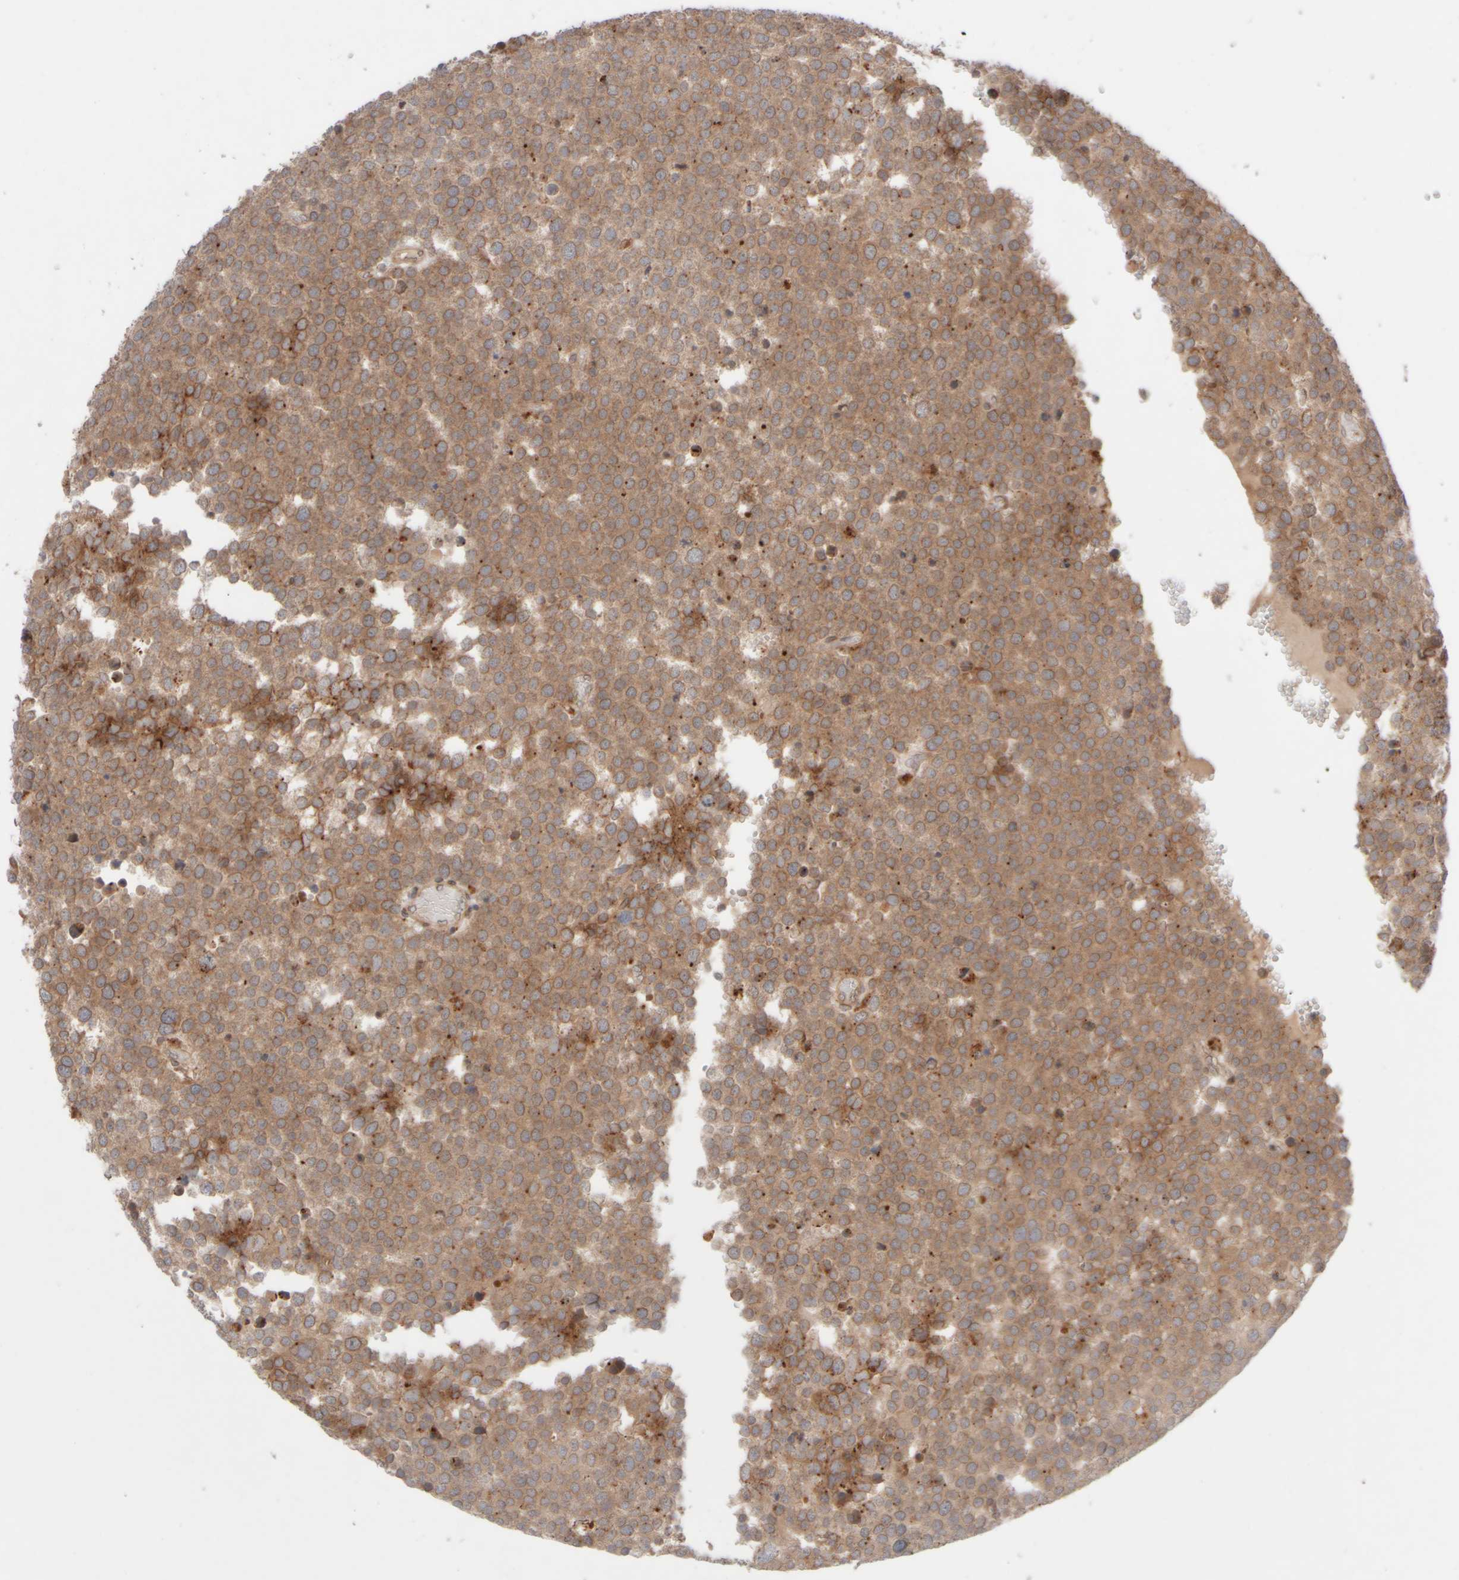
{"staining": {"intensity": "moderate", "quantity": ">75%", "location": "cytoplasmic/membranous"}, "tissue": "testis cancer", "cell_type": "Tumor cells", "image_type": "cancer", "snomed": [{"axis": "morphology", "description": "Seminoma, NOS"}, {"axis": "topography", "description": "Testis"}], "caption": "A high-resolution image shows immunohistochemistry (IHC) staining of testis cancer, which exhibits moderate cytoplasmic/membranous staining in about >75% of tumor cells.", "gene": "GCN1", "patient": {"sex": "male", "age": 71}}